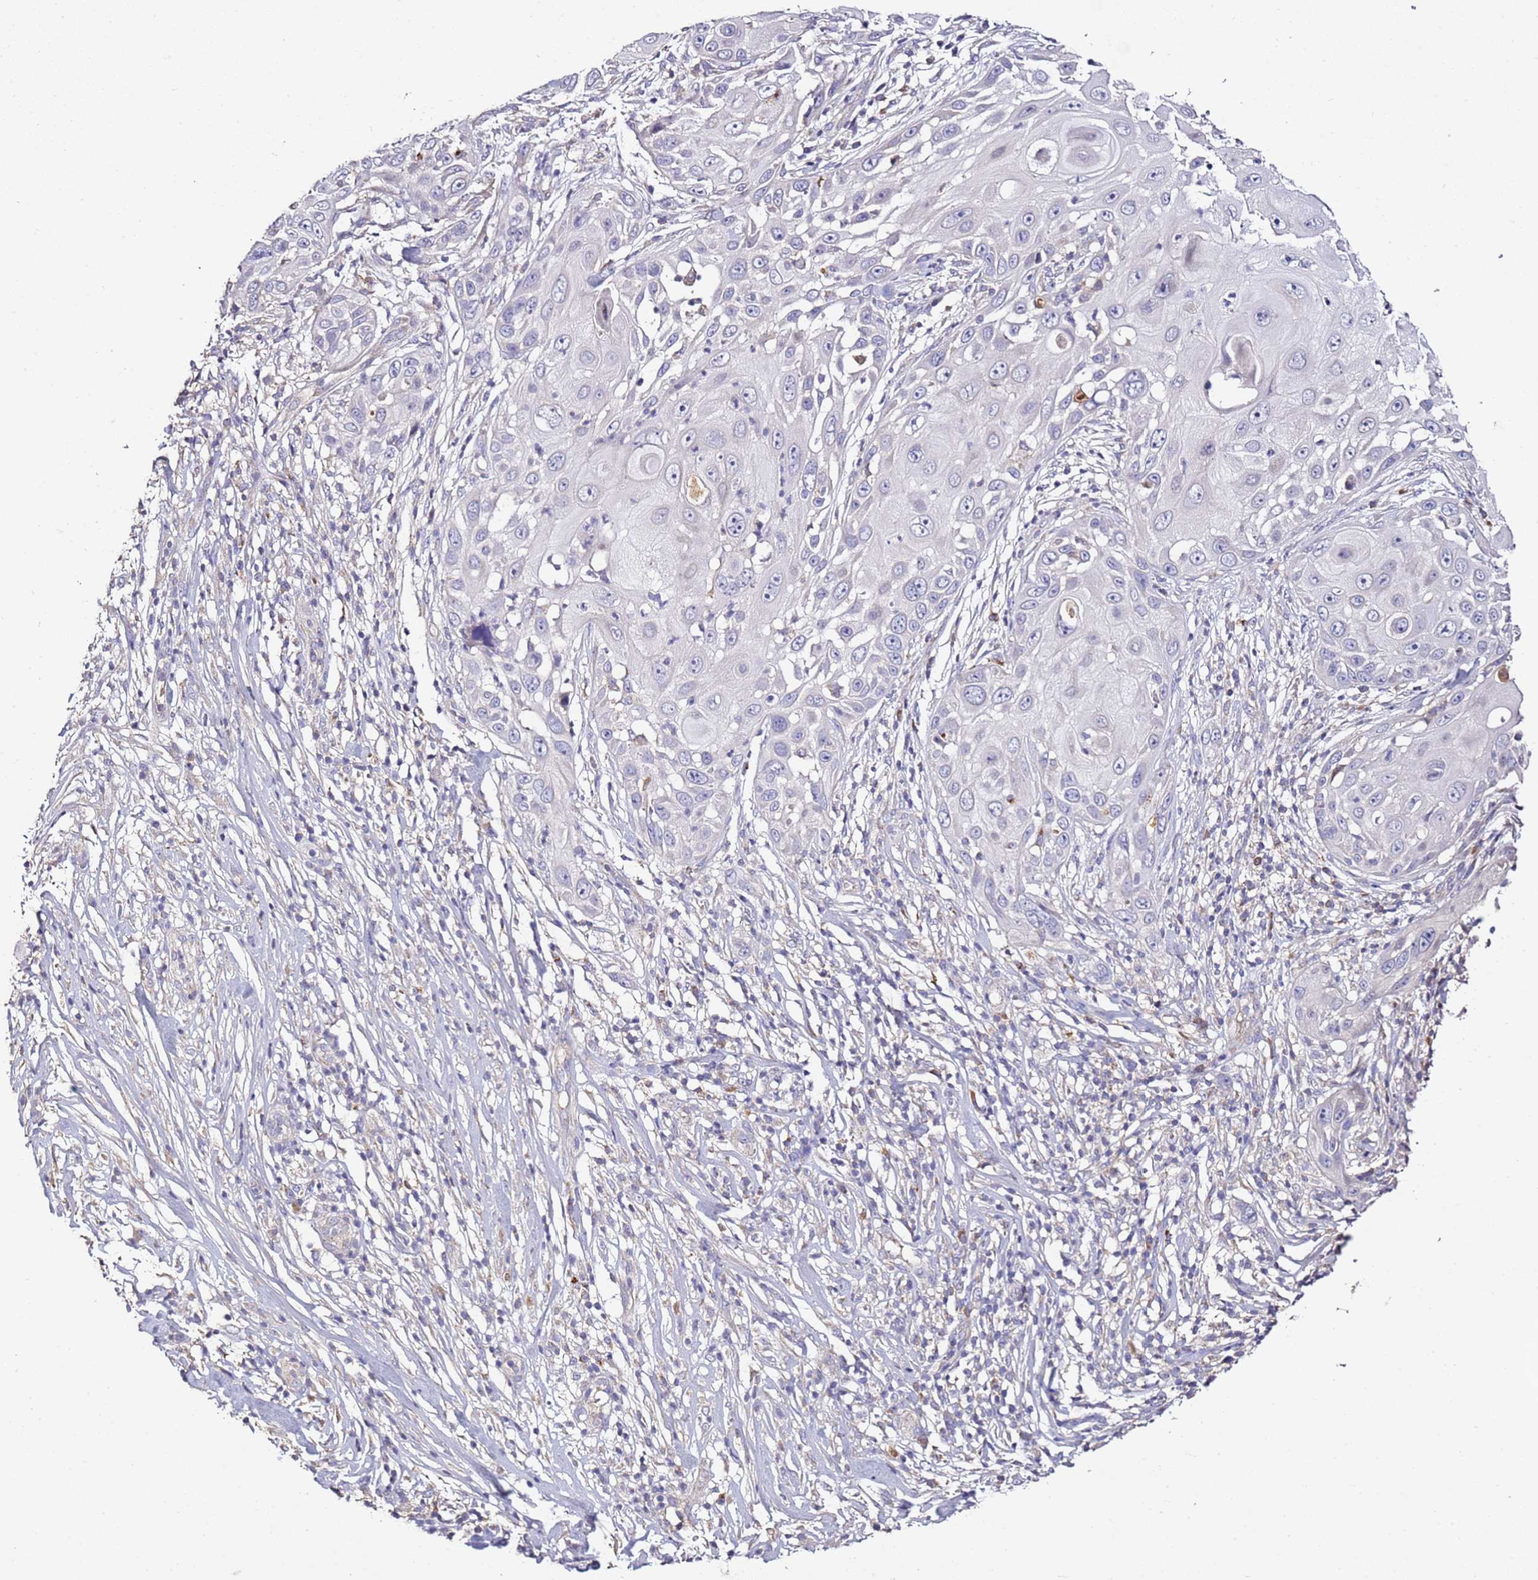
{"staining": {"intensity": "negative", "quantity": "none", "location": "none"}, "tissue": "skin cancer", "cell_type": "Tumor cells", "image_type": "cancer", "snomed": [{"axis": "morphology", "description": "Squamous cell carcinoma, NOS"}, {"axis": "topography", "description": "Skin"}], "caption": "Immunohistochemistry image of skin cancer stained for a protein (brown), which displays no expression in tumor cells.", "gene": "OR2B11", "patient": {"sex": "female", "age": 44}}